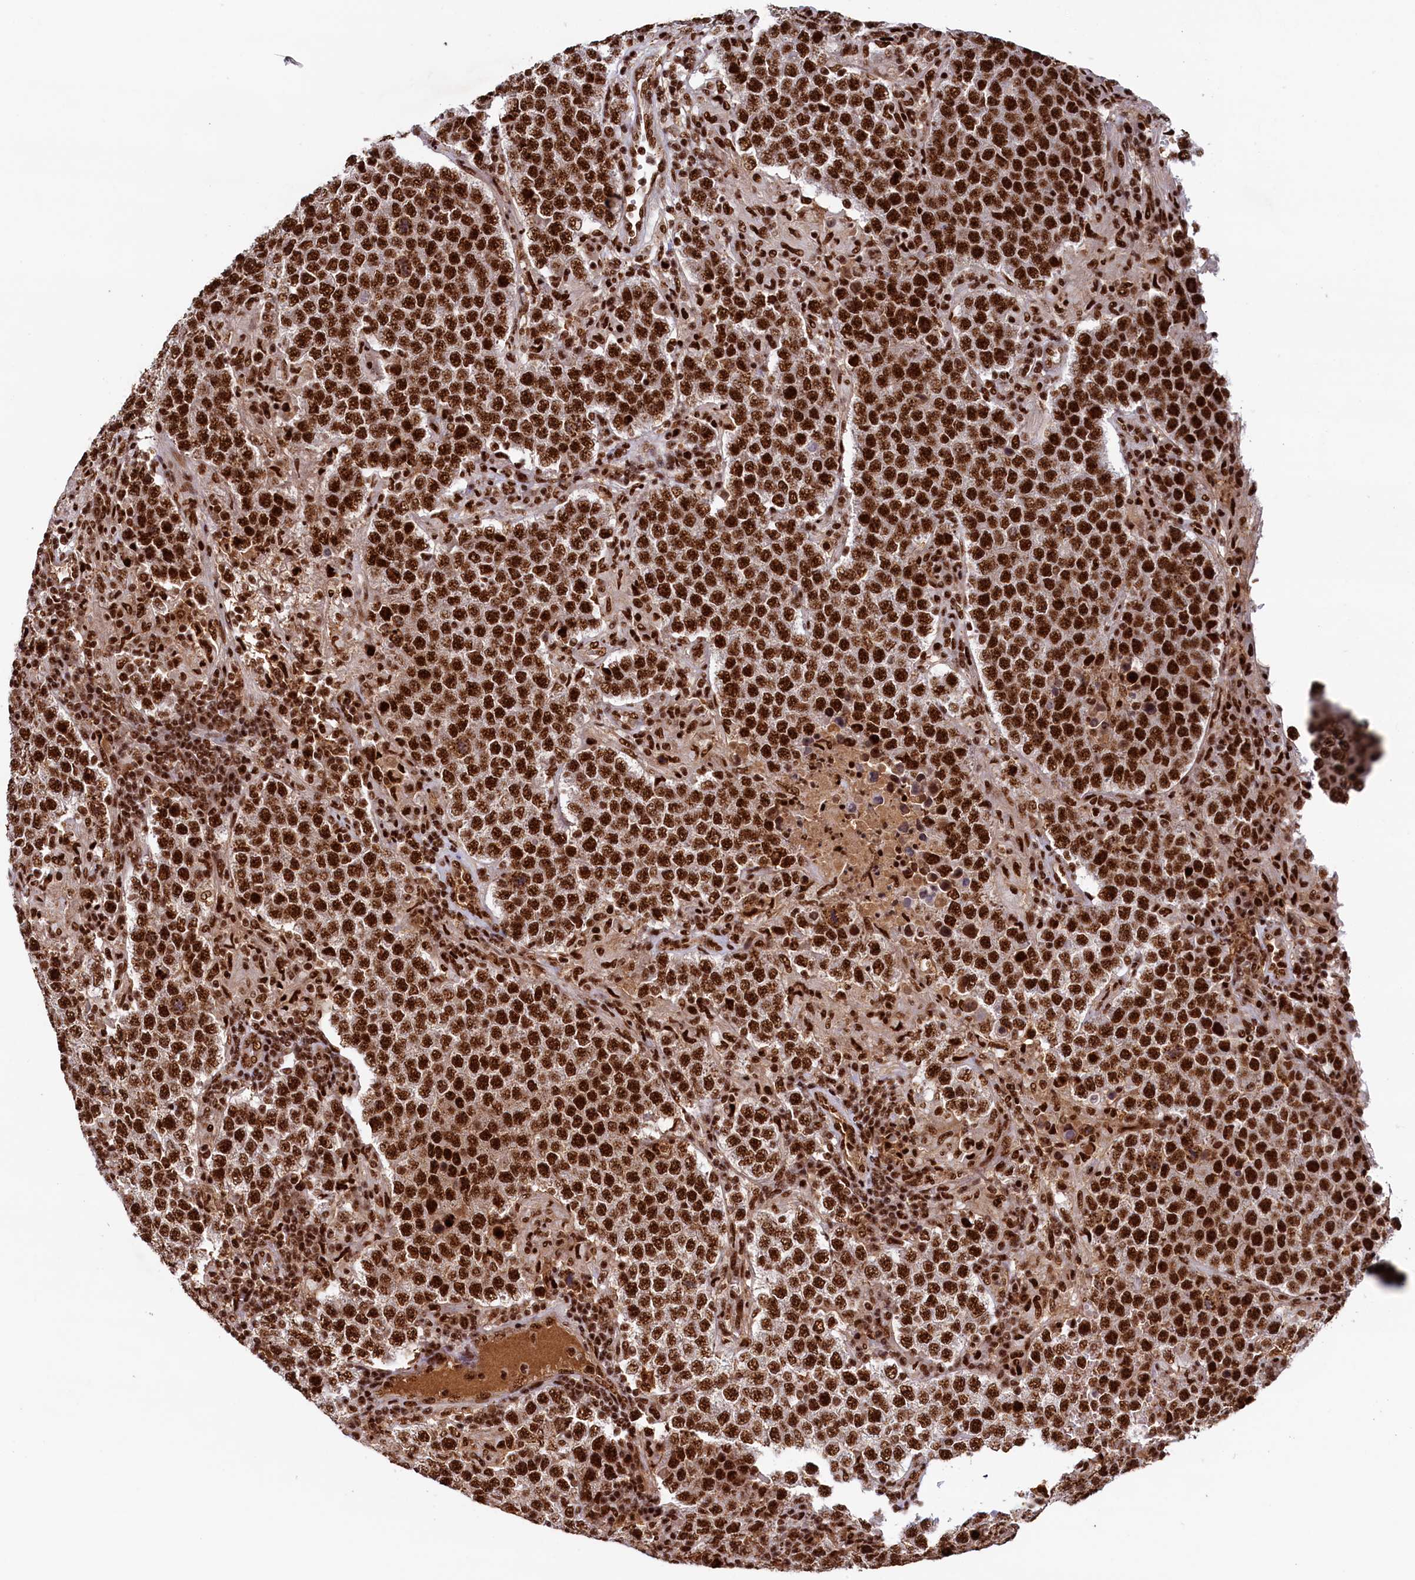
{"staining": {"intensity": "strong", "quantity": ">75%", "location": "nuclear"}, "tissue": "testis cancer", "cell_type": "Tumor cells", "image_type": "cancer", "snomed": [{"axis": "morphology", "description": "Normal tissue, NOS"}, {"axis": "morphology", "description": "Urothelial carcinoma, High grade"}, {"axis": "morphology", "description": "Seminoma, NOS"}, {"axis": "morphology", "description": "Carcinoma, Embryonal, NOS"}, {"axis": "topography", "description": "Urinary bladder"}, {"axis": "topography", "description": "Testis"}], "caption": "Strong nuclear positivity is appreciated in approximately >75% of tumor cells in testis embryonal carcinoma.", "gene": "ZC3H18", "patient": {"sex": "male", "age": 41}}